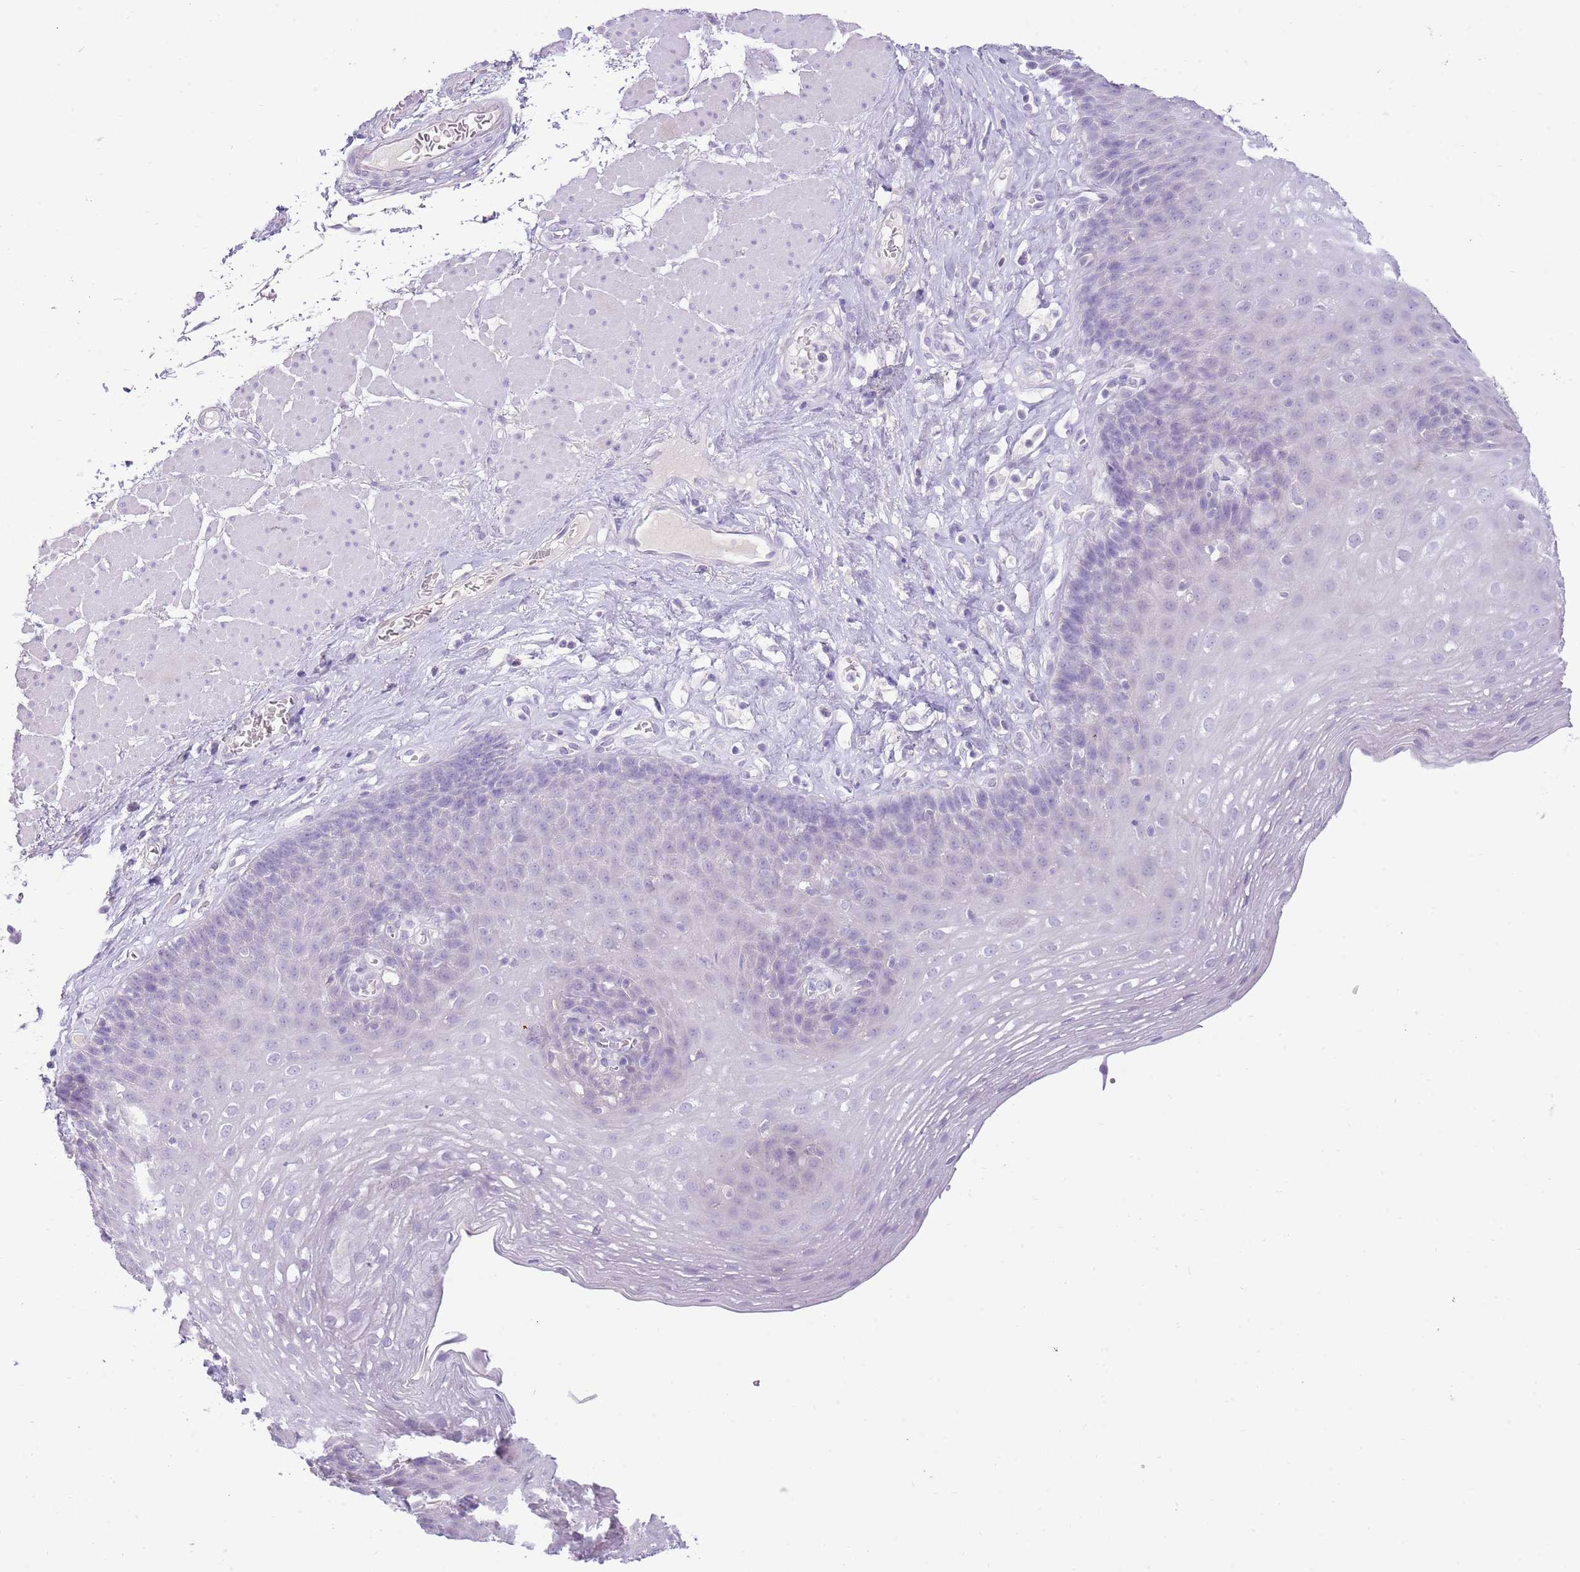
{"staining": {"intensity": "negative", "quantity": "none", "location": "none"}, "tissue": "esophagus", "cell_type": "Squamous epithelial cells", "image_type": "normal", "snomed": [{"axis": "morphology", "description": "Normal tissue, NOS"}, {"axis": "topography", "description": "Esophagus"}], "caption": "This is an immunohistochemistry (IHC) image of normal human esophagus. There is no expression in squamous epithelial cells.", "gene": "TOX2", "patient": {"sex": "female", "age": 66}}